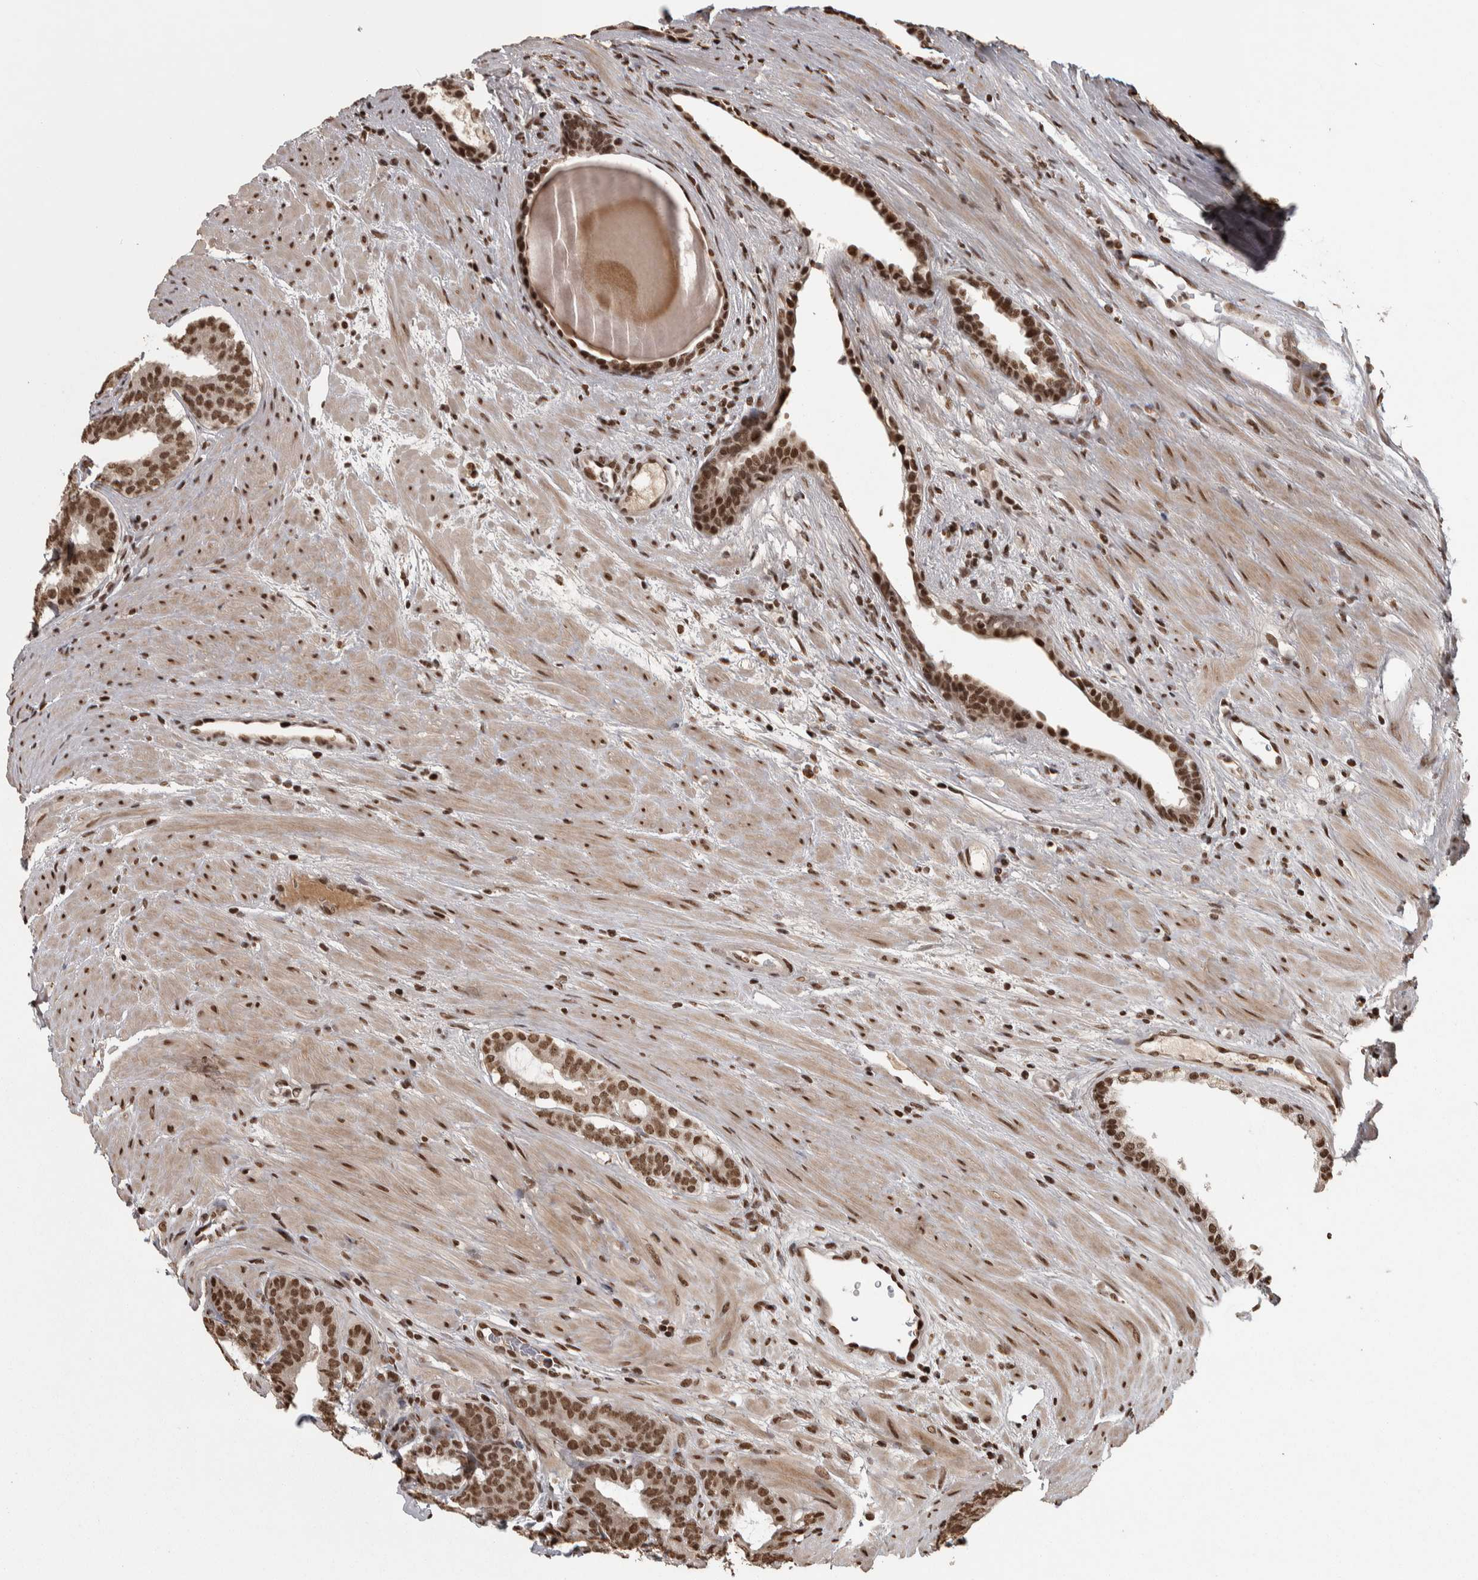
{"staining": {"intensity": "moderate", "quantity": ">75%", "location": "cytoplasmic/membranous"}, "tissue": "prostate cancer", "cell_type": "Tumor cells", "image_type": "cancer", "snomed": [{"axis": "morphology", "description": "Adenocarcinoma, High grade"}, {"axis": "topography", "description": "Prostate"}], "caption": "Immunohistochemistry (DAB (3,3'-diaminobenzidine)) staining of human prostate cancer (adenocarcinoma (high-grade)) exhibits moderate cytoplasmic/membranous protein staining in approximately >75% of tumor cells.", "gene": "ZFHX4", "patient": {"sex": "male", "age": 60}}